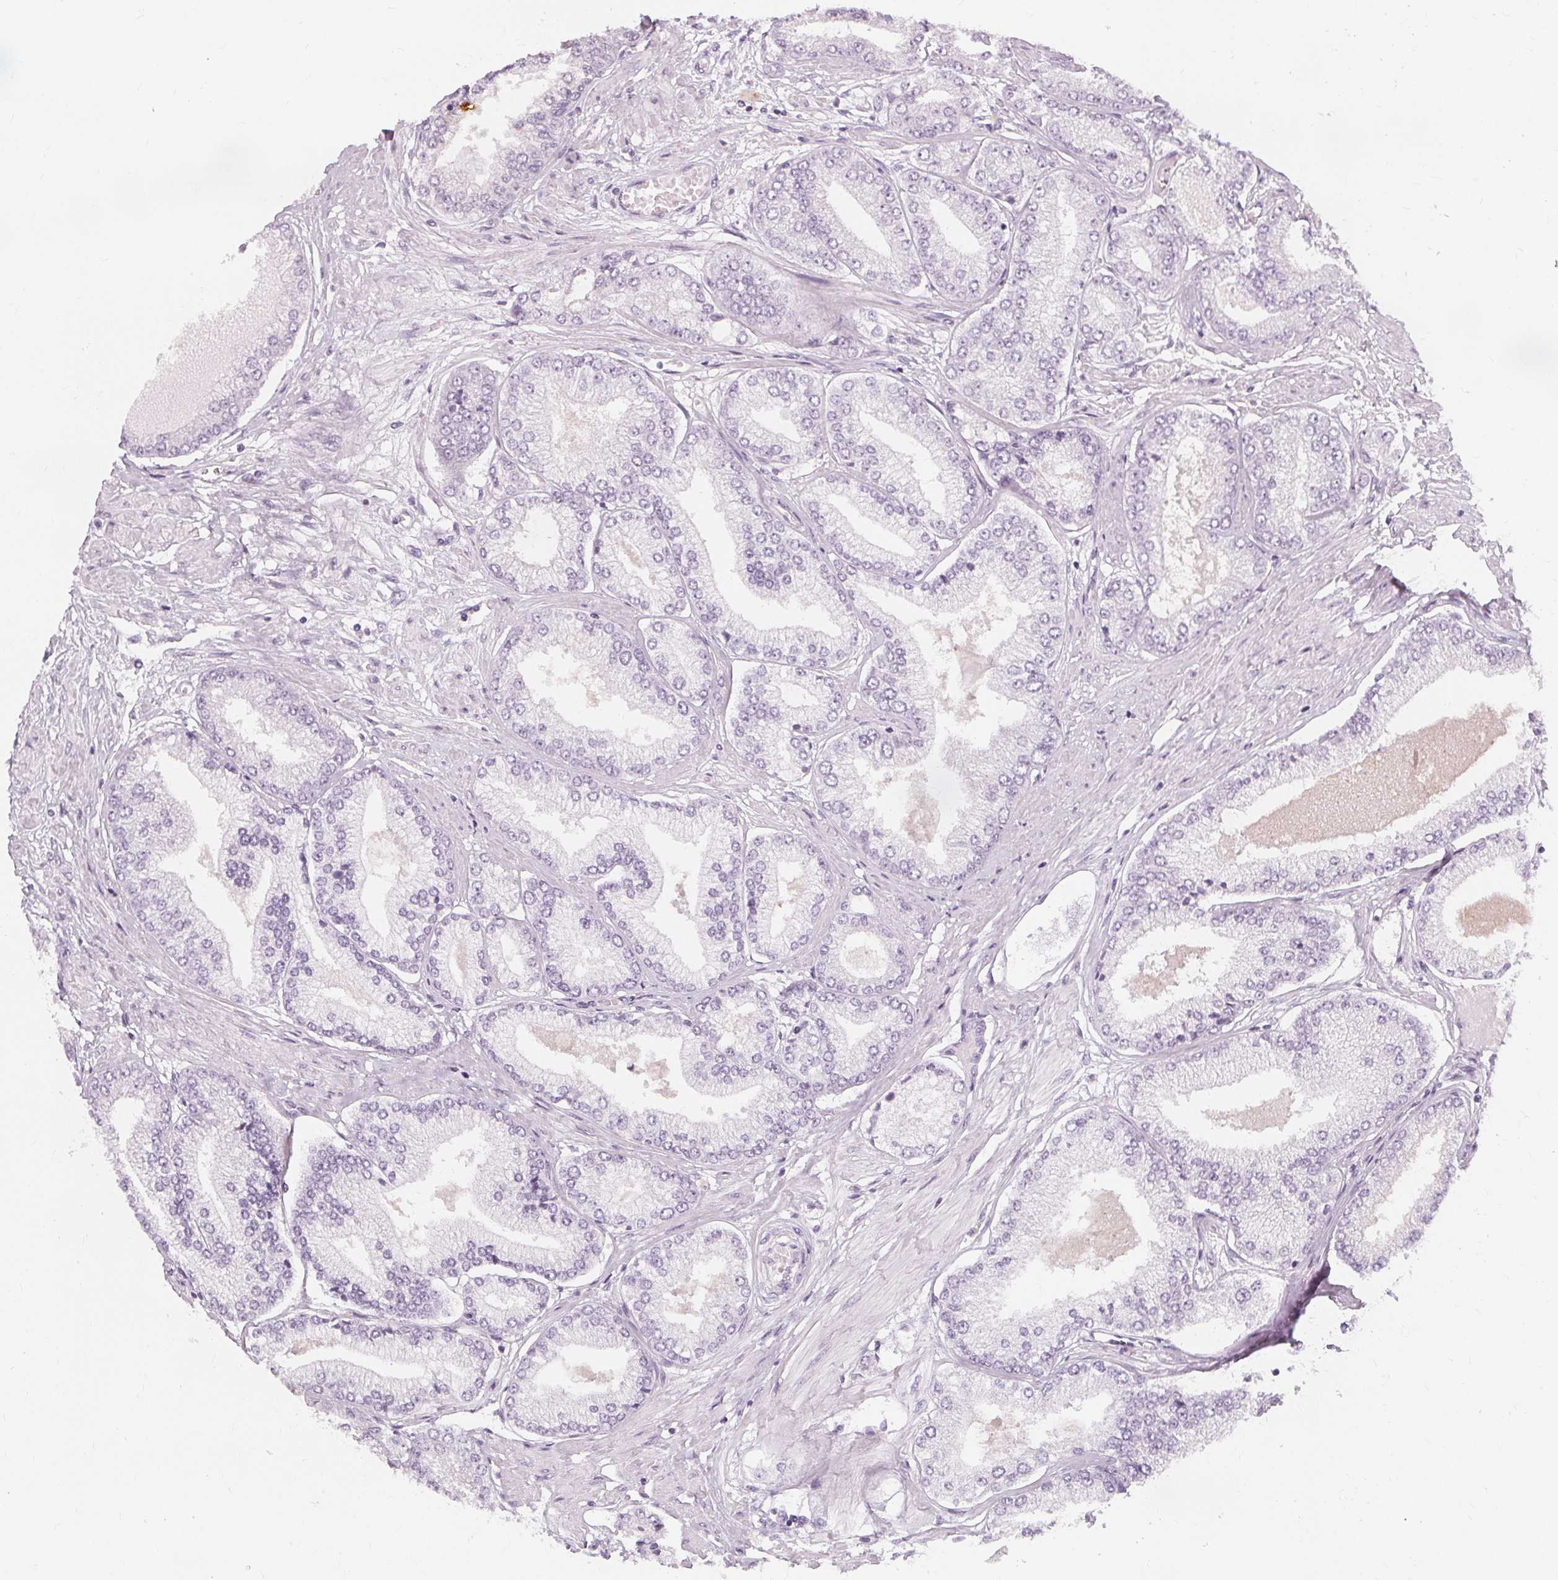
{"staining": {"intensity": "negative", "quantity": "none", "location": "none"}, "tissue": "prostate cancer", "cell_type": "Tumor cells", "image_type": "cancer", "snomed": [{"axis": "morphology", "description": "Adenocarcinoma, Low grade"}, {"axis": "topography", "description": "Prostate"}], "caption": "Immunohistochemistry photomicrograph of prostate cancer (adenocarcinoma (low-grade)) stained for a protein (brown), which reveals no expression in tumor cells. Nuclei are stained in blue.", "gene": "MUC12", "patient": {"sex": "male", "age": 55}}